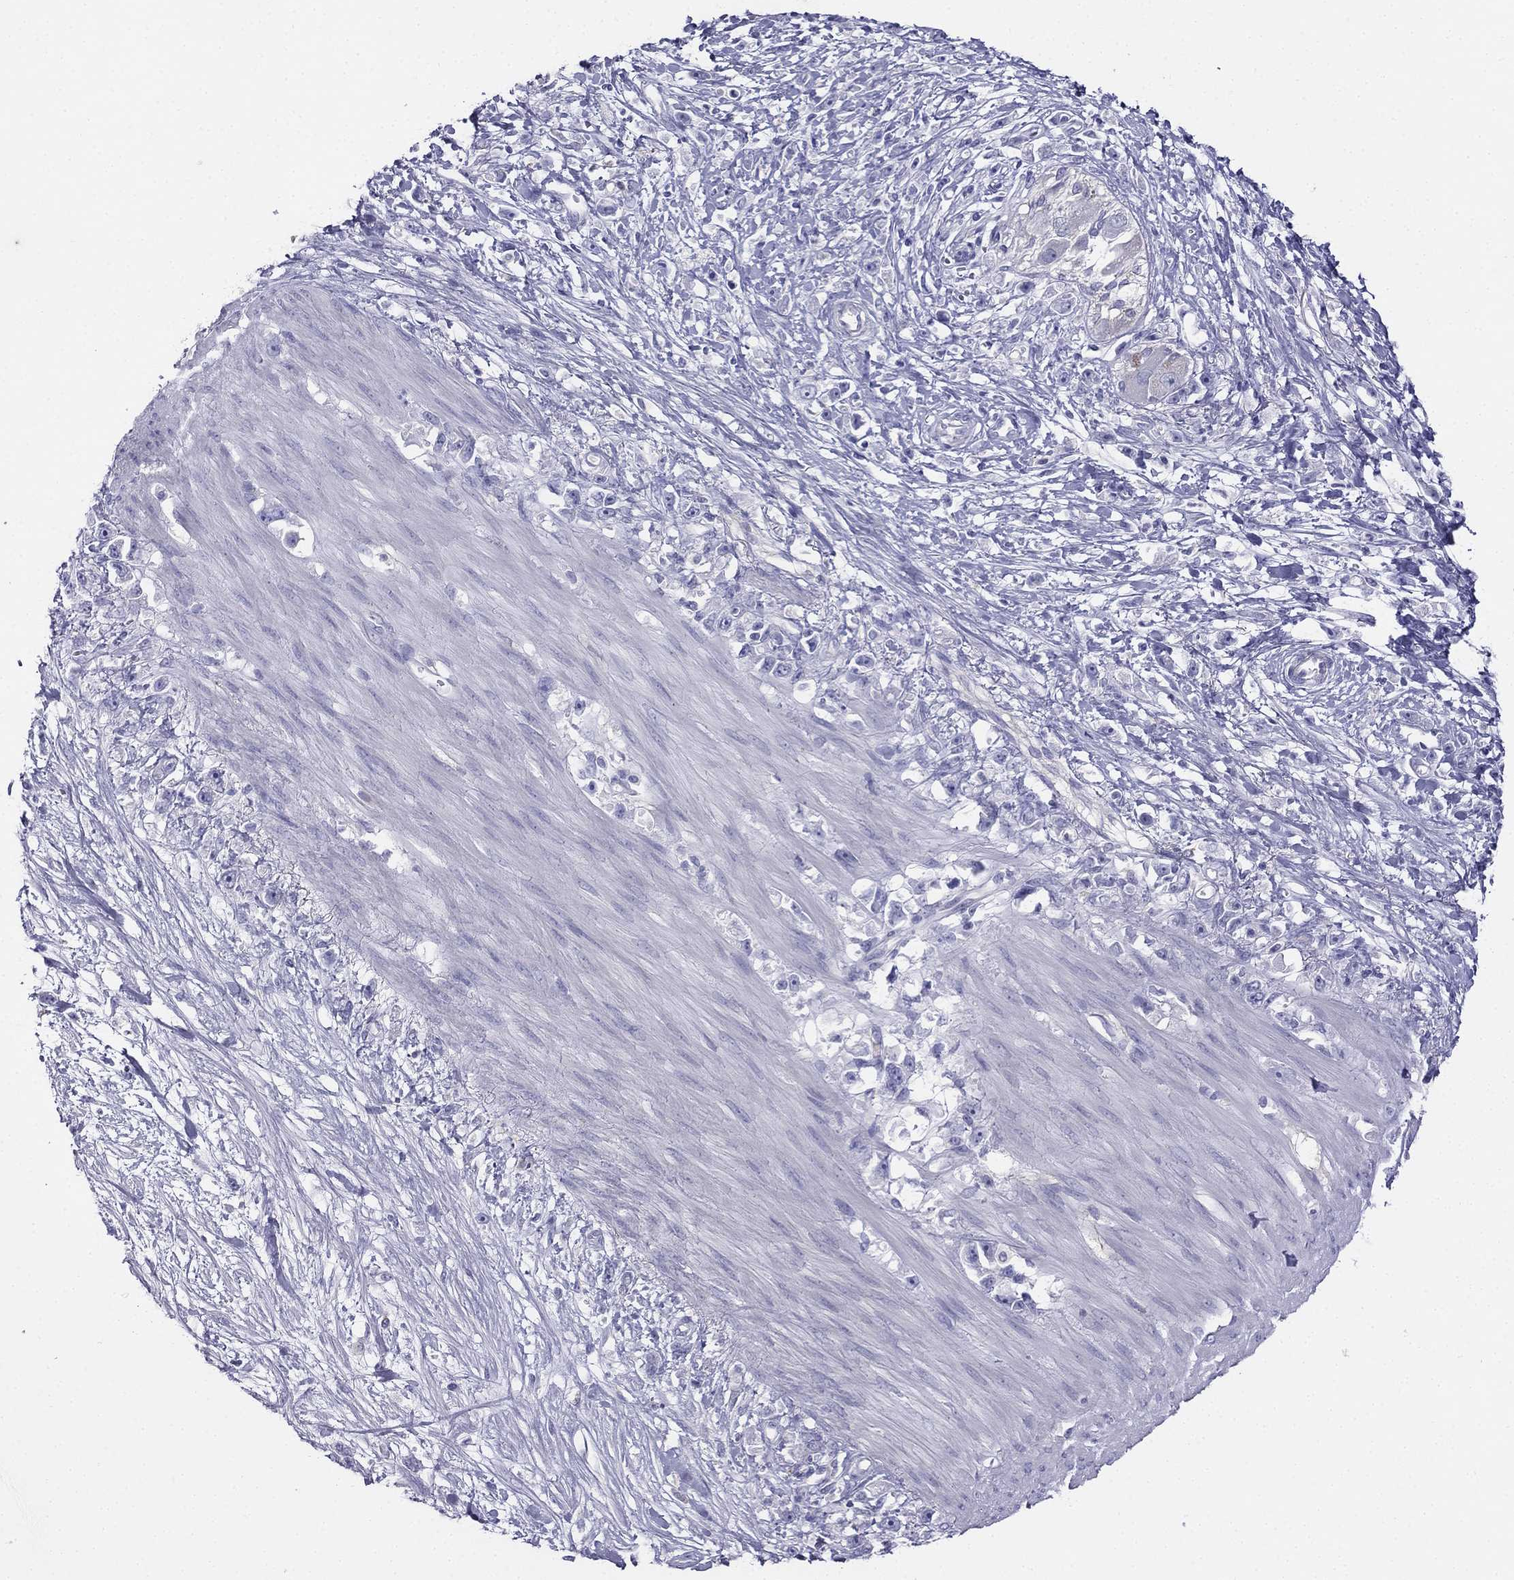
{"staining": {"intensity": "negative", "quantity": "none", "location": "none"}, "tissue": "stomach cancer", "cell_type": "Tumor cells", "image_type": "cancer", "snomed": [{"axis": "morphology", "description": "Adenocarcinoma, NOS"}, {"axis": "topography", "description": "Stomach"}], "caption": "Tumor cells show no significant positivity in stomach cancer (adenocarcinoma). (Stains: DAB (3,3'-diaminobenzidine) immunohistochemistry (IHC) with hematoxylin counter stain, Microscopy: brightfield microscopy at high magnification).", "gene": "ALOXE3", "patient": {"sex": "female", "age": 59}}